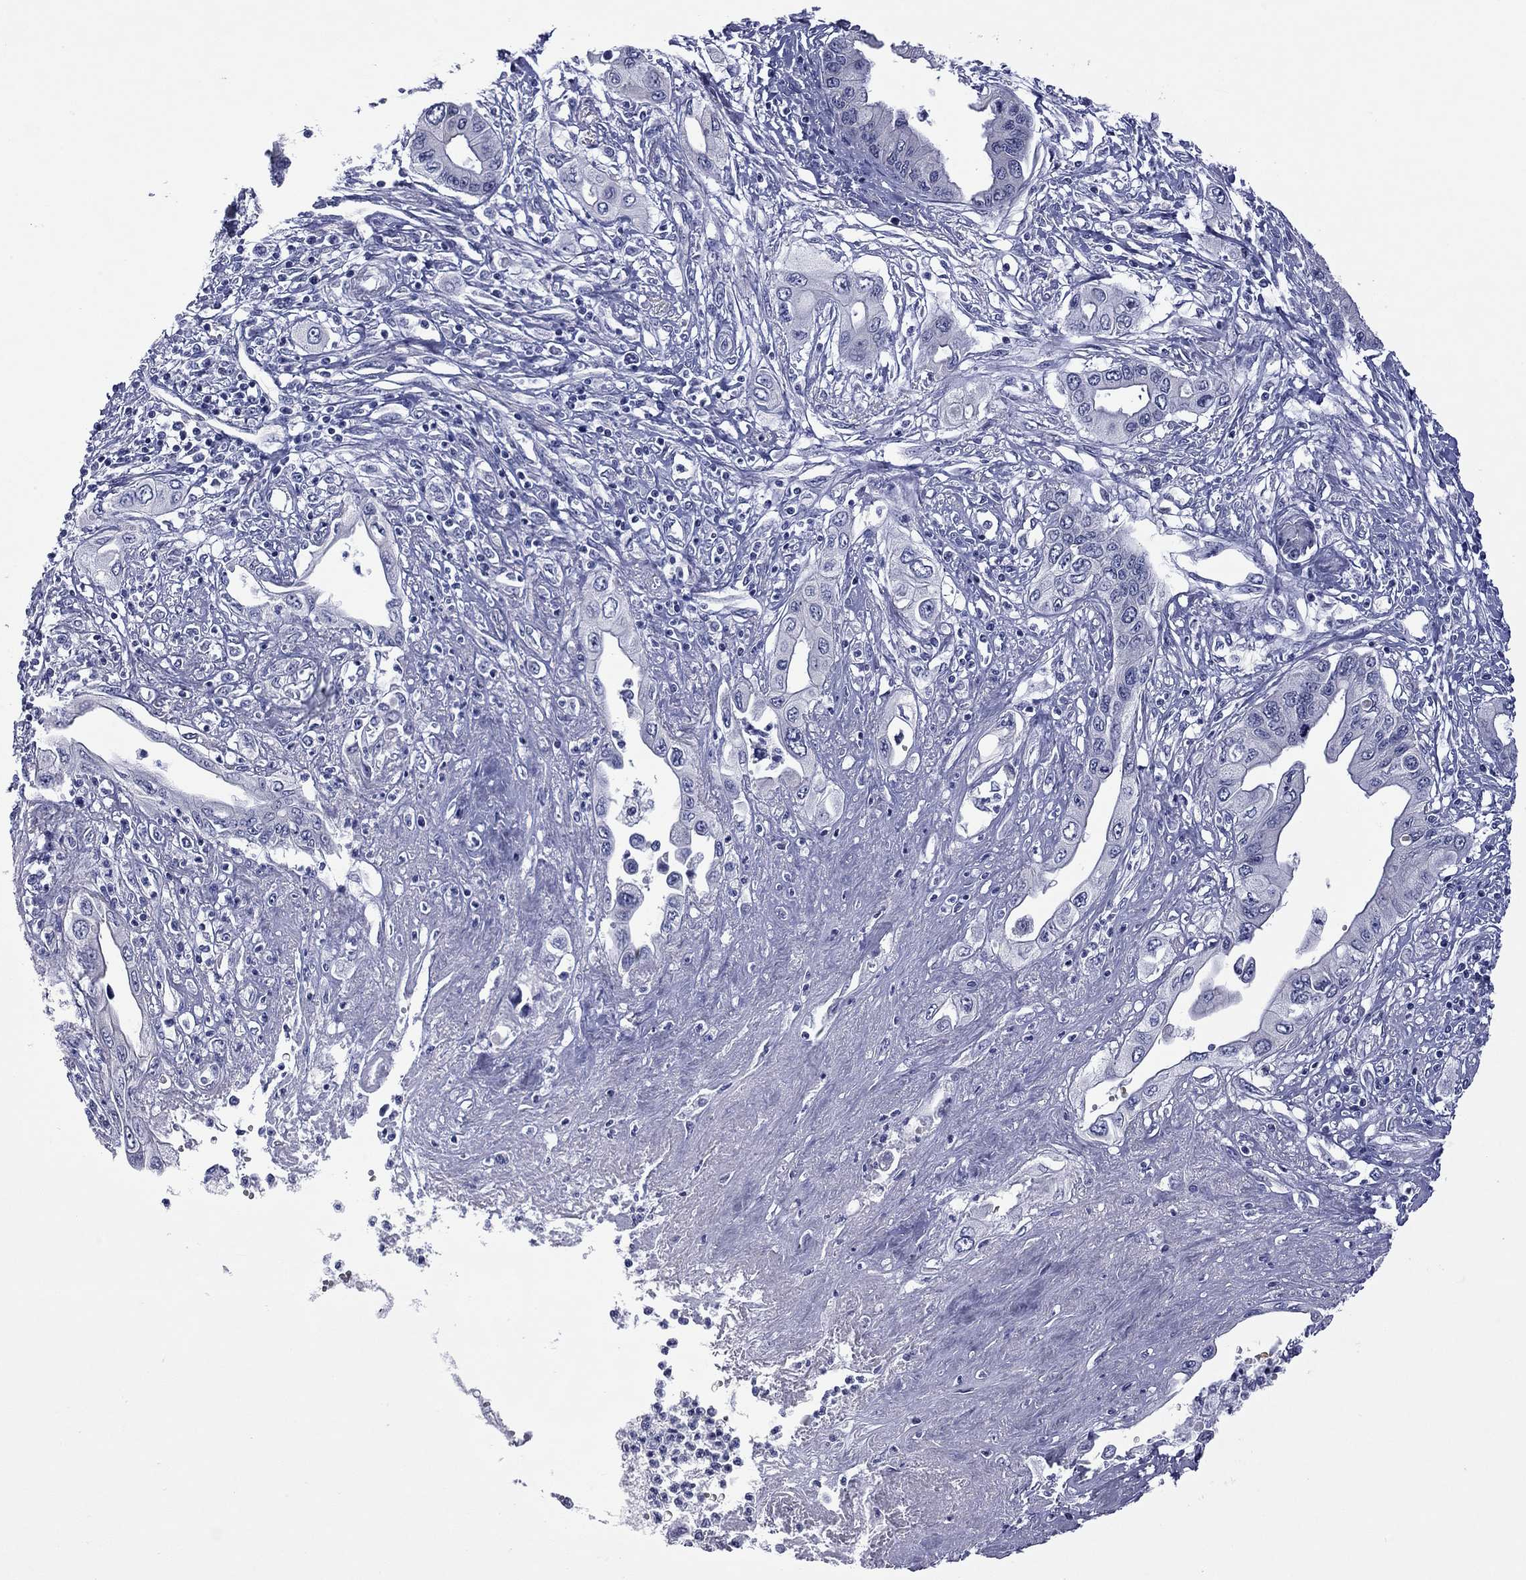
{"staining": {"intensity": "negative", "quantity": "none", "location": "none"}, "tissue": "pancreatic cancer", "cell_type": "Tumor cells", "image_type": "cancer", "snomed": [{"axis": "morphology", "description": "Adenocarcinoma, NOS"}, {"axis": "topography", "description": "Pancreas"}], "caption": "Photomicrograph shows no protein expression in tumor cells of pancreatic adenocarcinoma tissue.", "gene": "CTNNBIP1", "patient": {"sex": "female", "age": 62}}